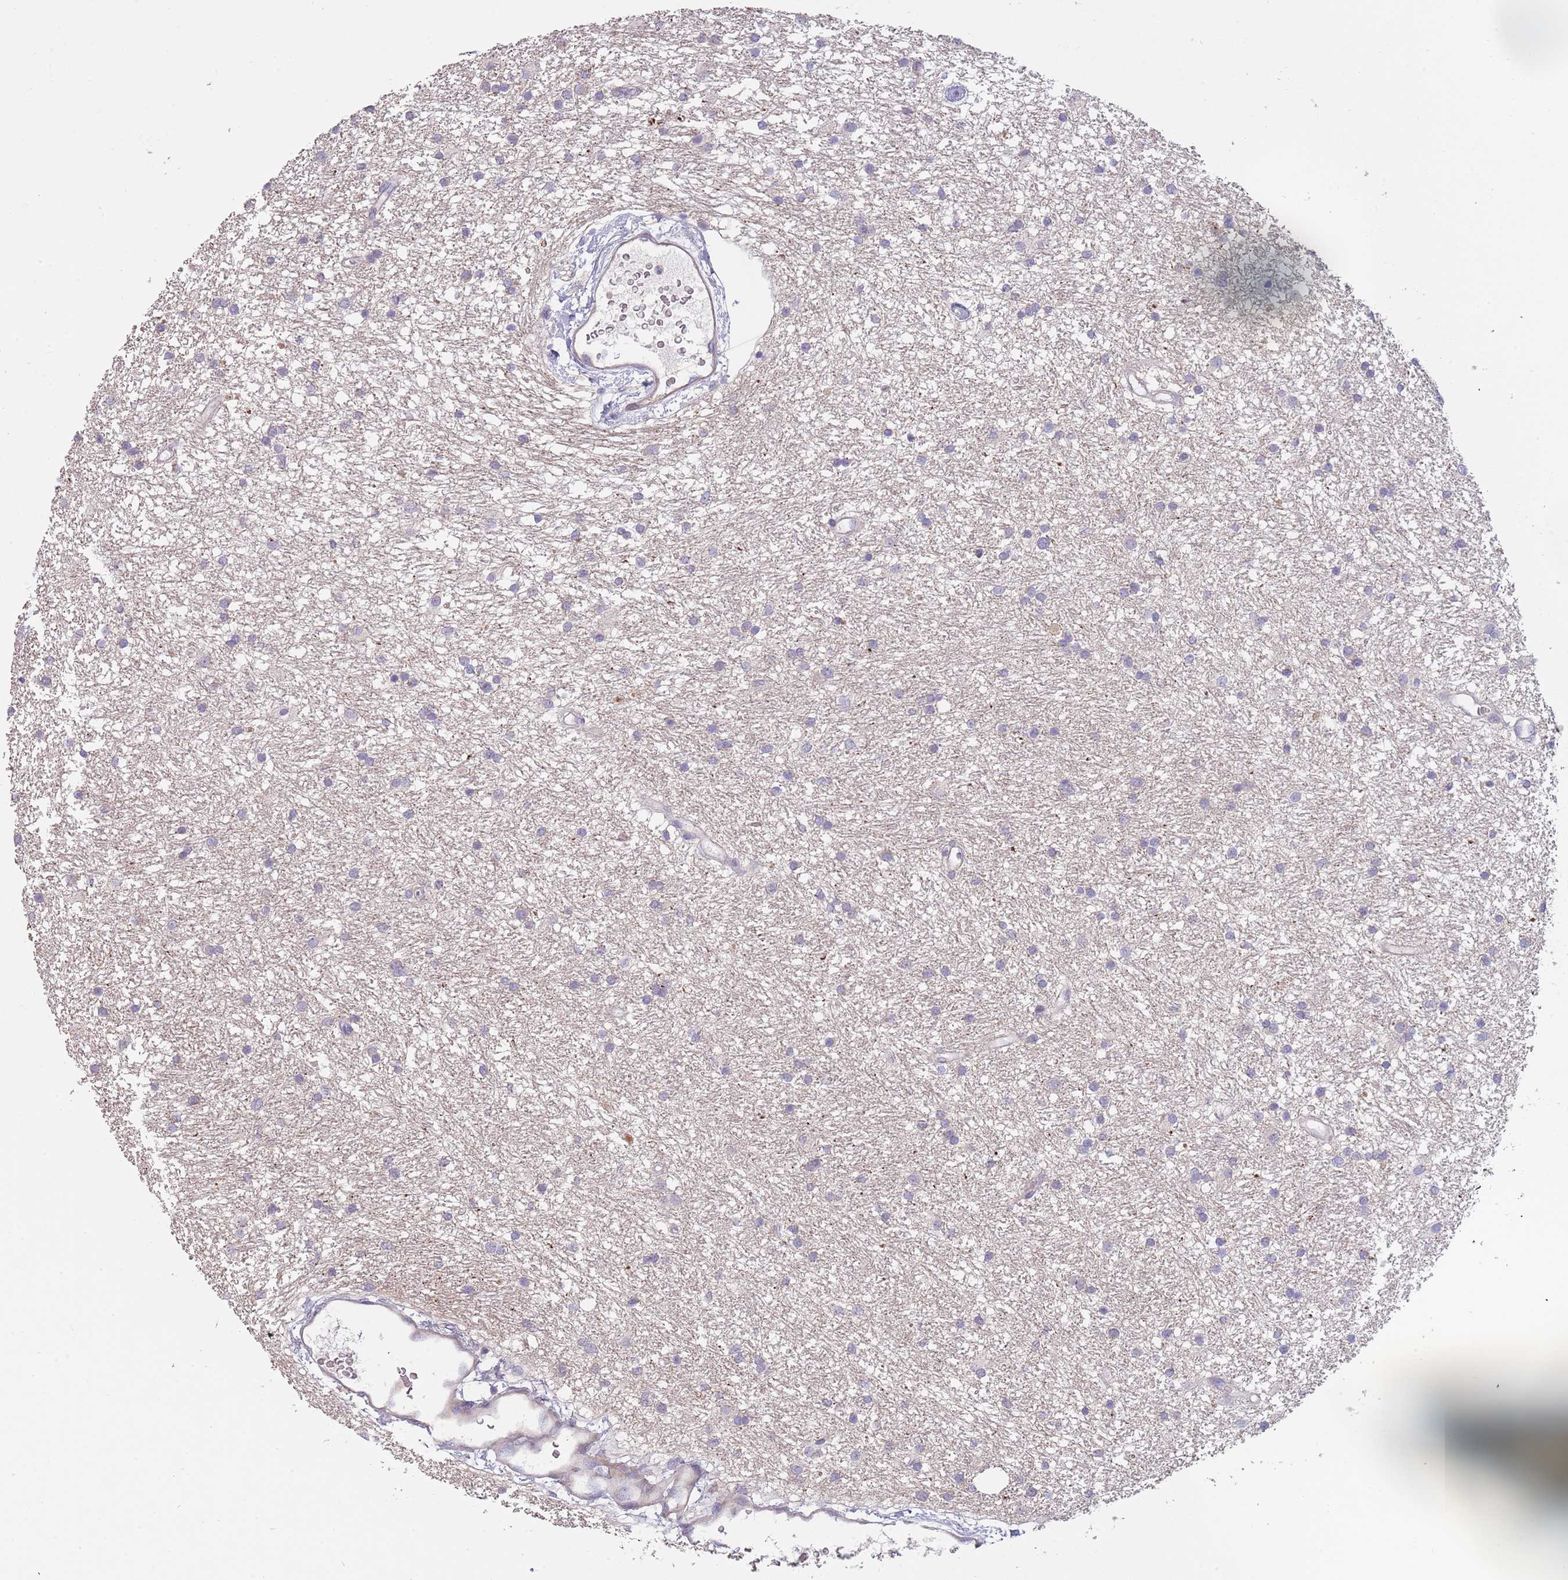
{"staining": {"intensity": "negative", "quantity": "none", "location": "none"}, "tissue": "glioma", "cell_type": "Tumor cells", "image_type": "cancer", "snomed": [{"axis": "morphology", "description": "Glioma, malignant, High grade"}, {"axis": "topography", "description": "Brain"}], "caption": "High magnification brightfield microscopy of glioma stained with DAB (3,3'-diaminobenzidine) (brown) and counterstained with hematoxylin (blue): tumor cells show no significant positivity.", "gene": "SUSD1", "patient": {"sex": "male", "age": 77}}